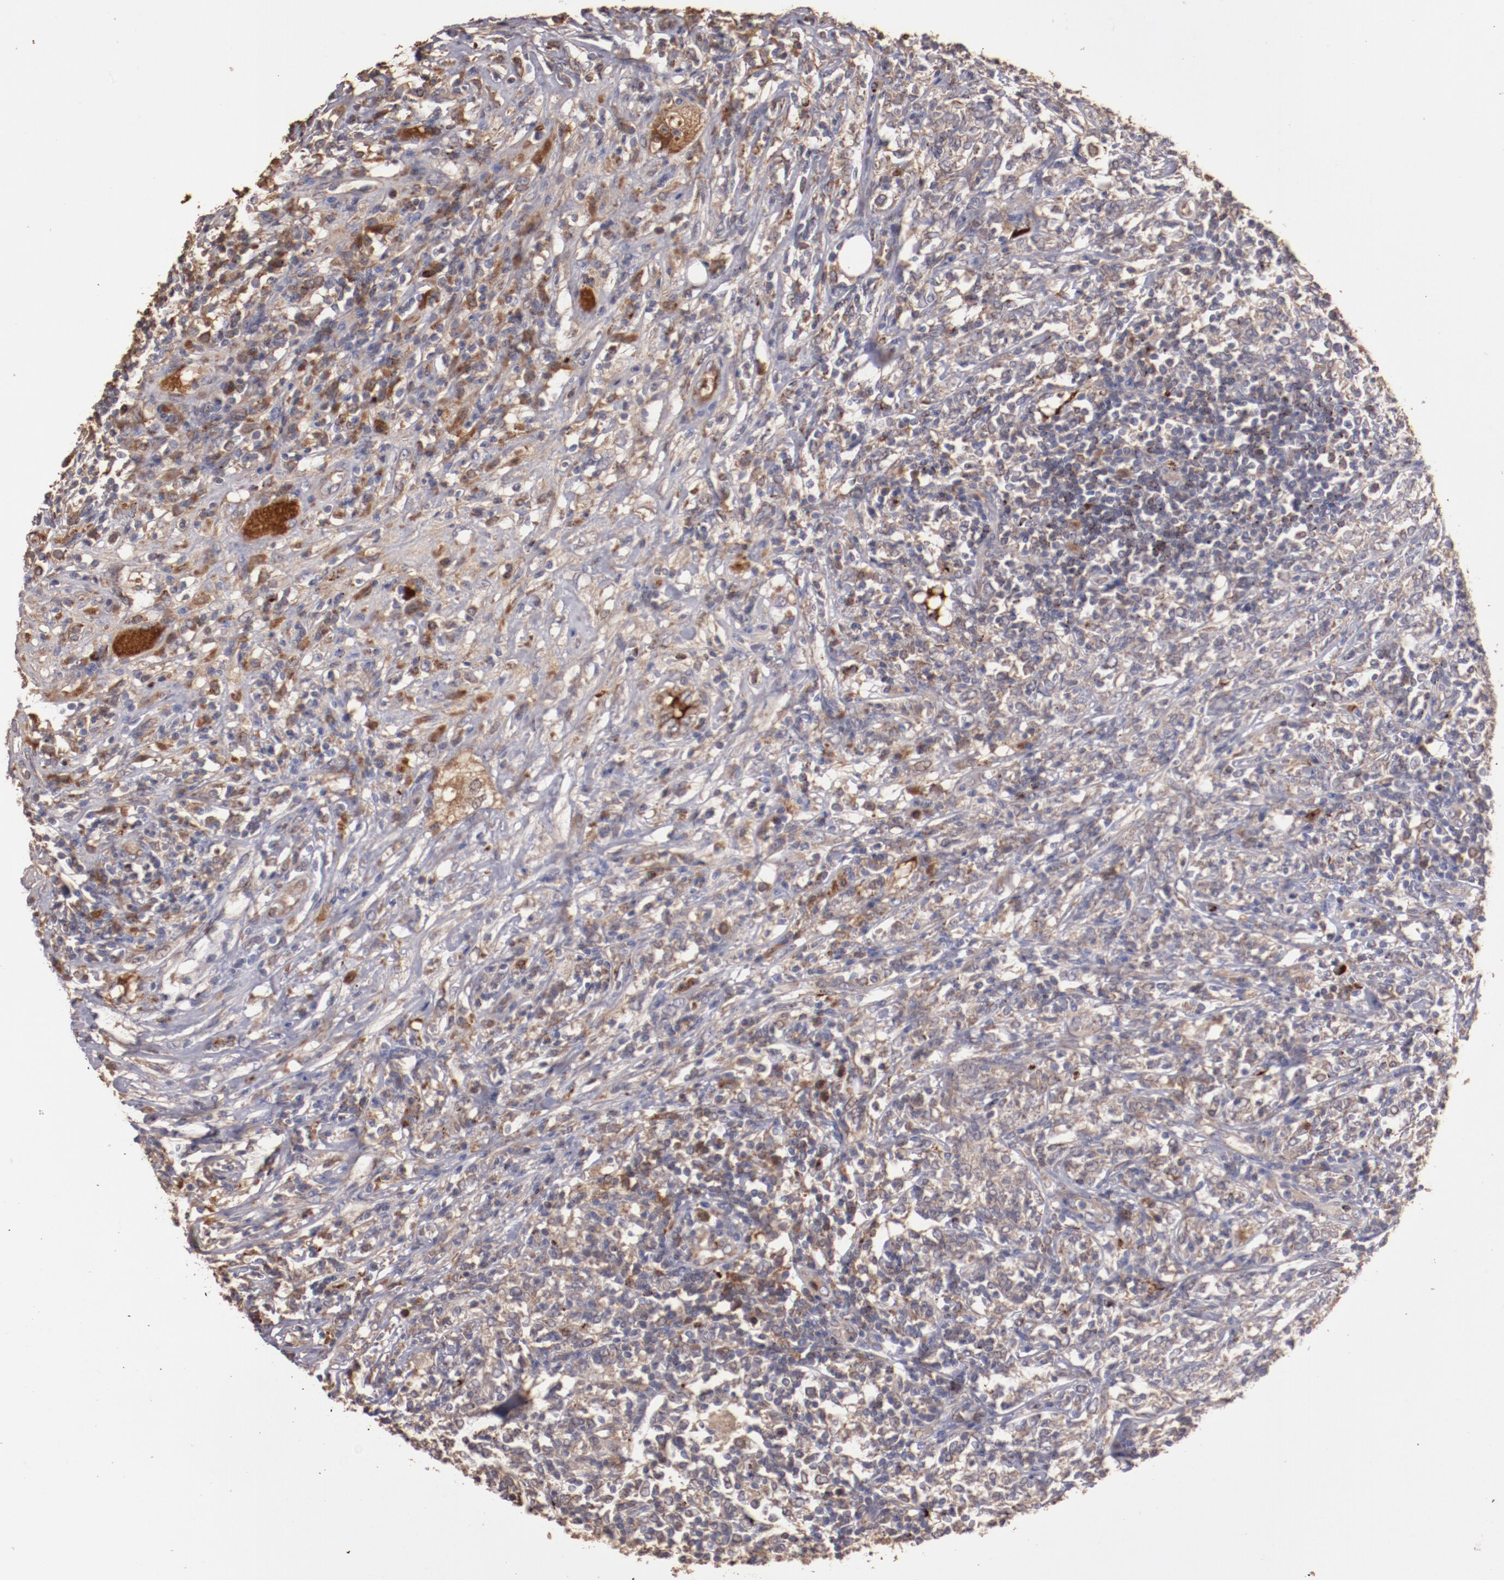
{"staining": {"intensity": "weak", "quantity": "25%-75%", "location": "cytoplasmic/membranous"}, "tissue": "lymphoma", "cell_type": "Tumor cells", "image_type": "cancer", "snomed": [{"axis": "morphology", "description": "Malignant lymphoma, non-Hodgkin's type, High grade"}, {"axis": "topography", "description": "Lymph node"}], "caption": "Immunohistochemical staining of human high-grade malignant lymphoma, non-Hodgkin's type reveals low levels of weak cytoplasmic/membranous protein expression in about 25%-75% of tumor cells.", "gene": "SRRD", "patient": {"sex": "female", "age": 84}}